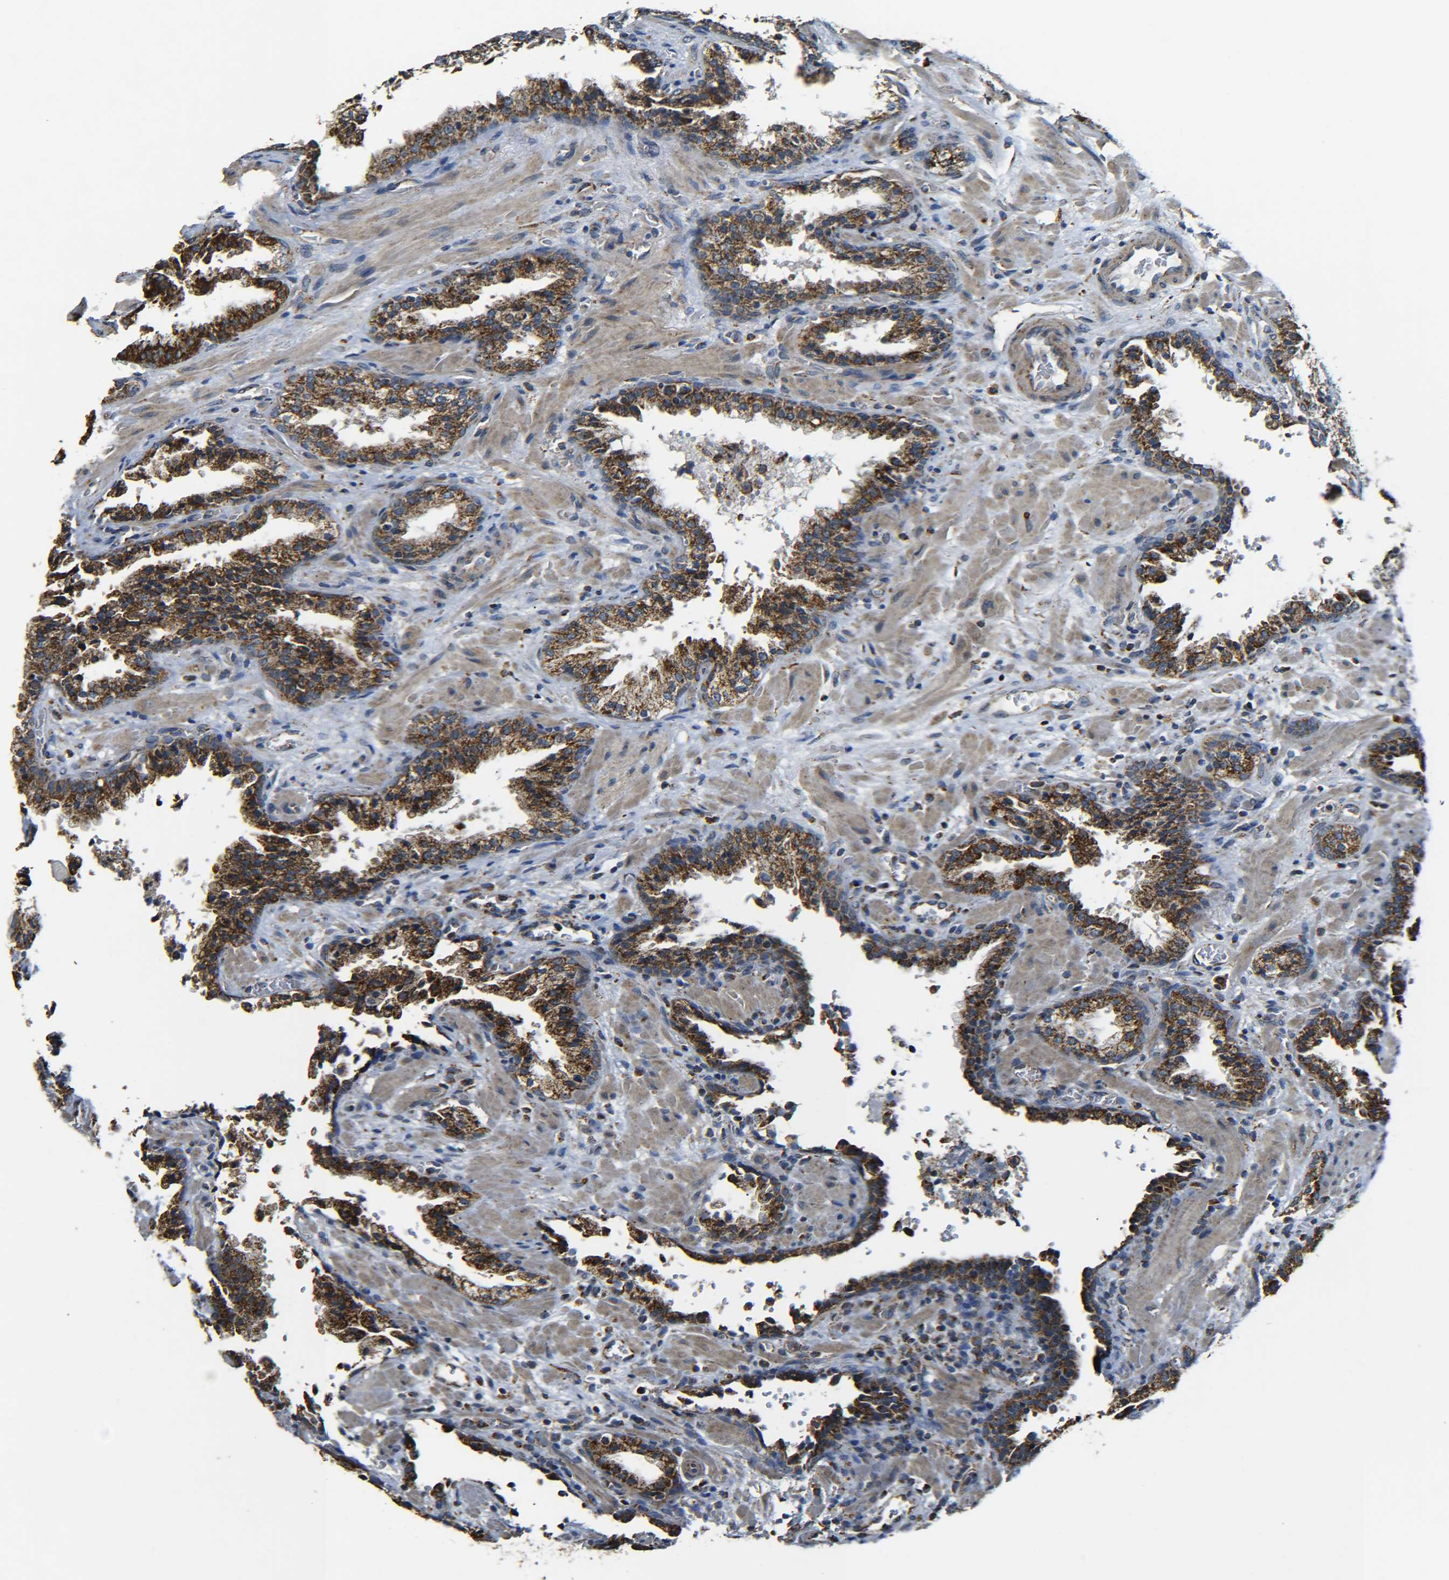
{"staining": {"intensity": "strong", "quantity": ">75%", "location": "cytoplasmic/membranous"}, "tissue": "prostate cancer", "cell_type": "Tumor cells", "image_type": "cancer", "snomed": [{"axis": "morphology", "description": "Adenocarcinoma, High grade"}, {"axis": "topography", "description": "Prostate"}], "caption": "An IHC photomicrograph of neoplastic tissue is shown. Protein staining in brown labels strong cytoplasmic/membranous positivity in adenocarcinoma (high-grade) (prostate) within tumor cells.", "gene": "NR3C2", "patient": {"sex": "male", "age": 58}}